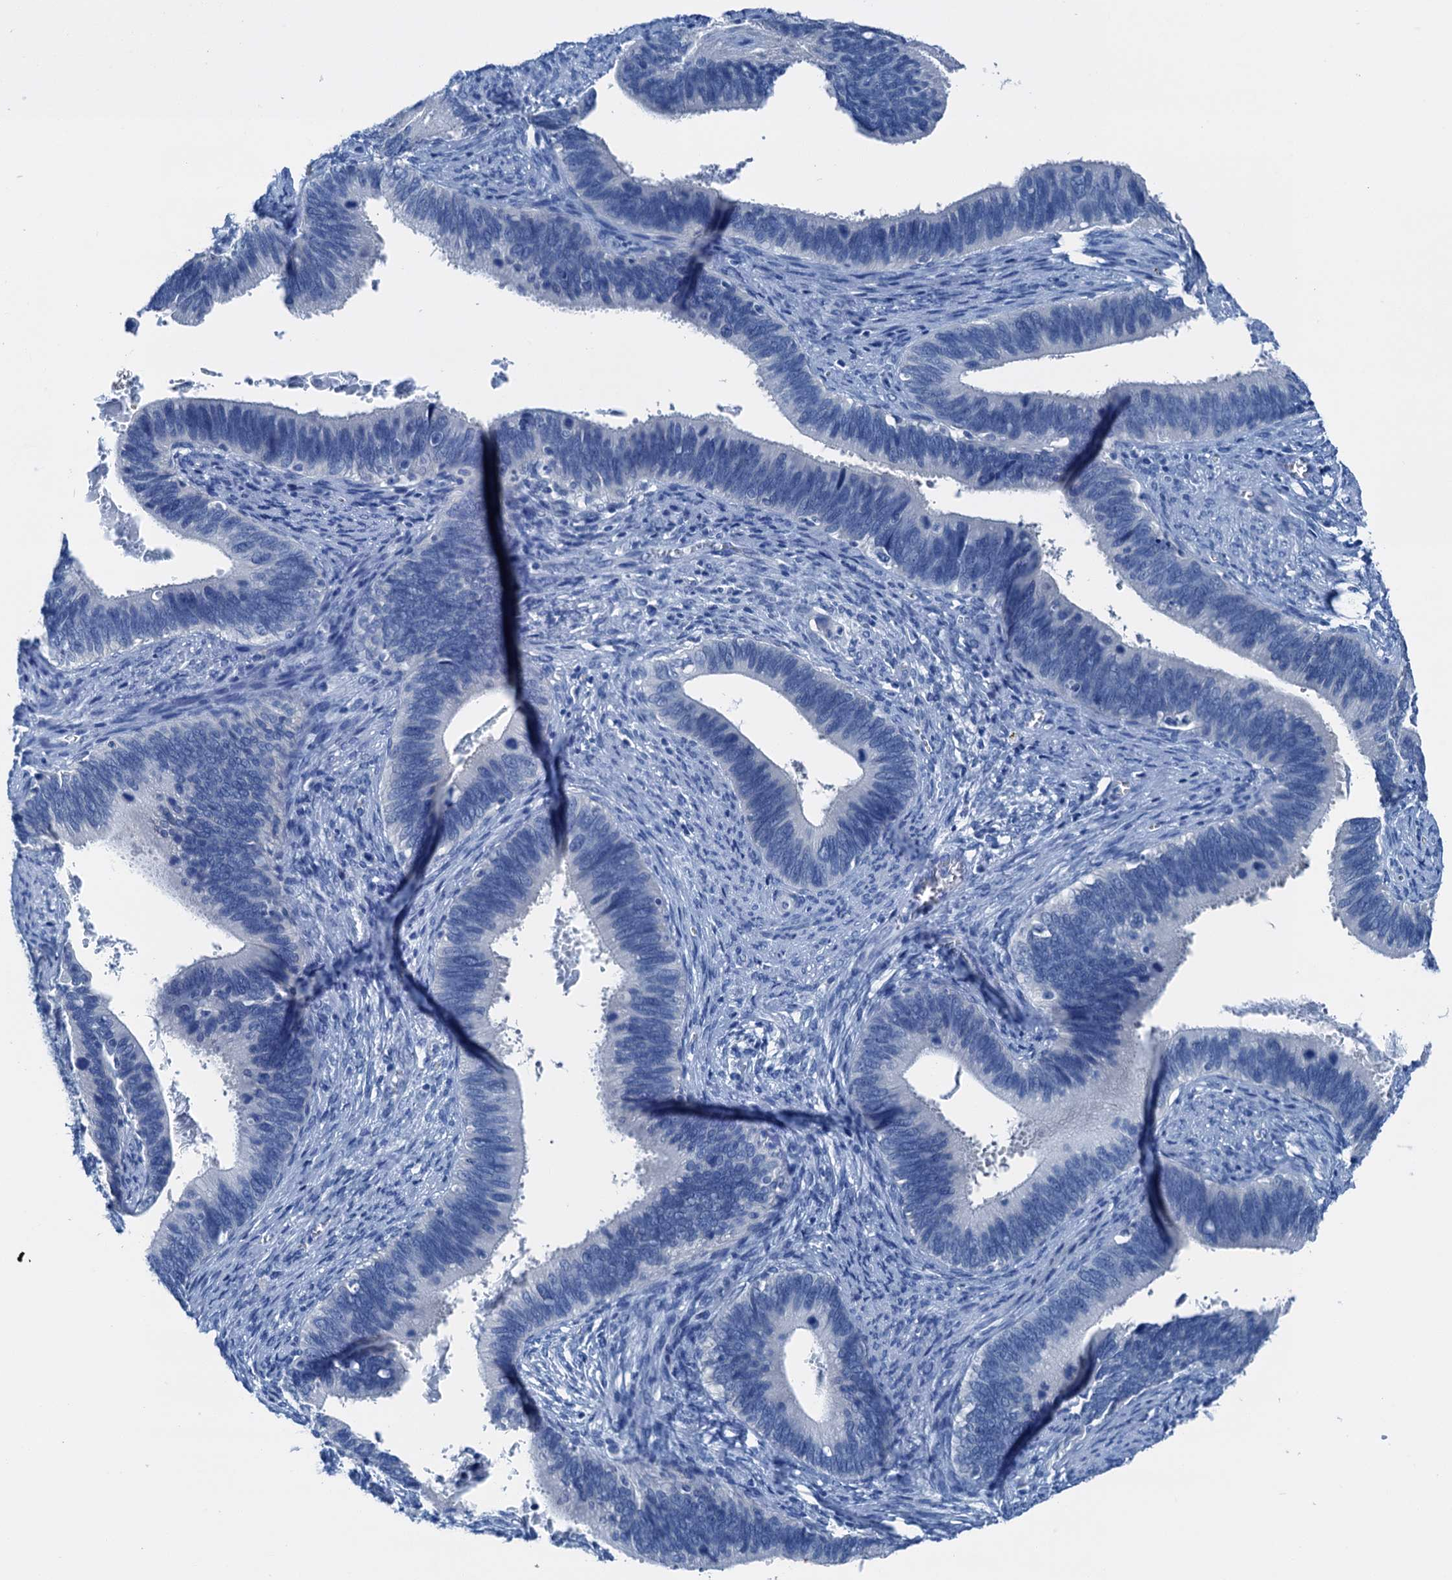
{"staining": {"intensity": "negative", "quantity": "none", "location": "none"}, "tissue": "cervical cancer", "cell_type": "Tumor cells", "image_type": "cancer", "snomed": [{"axis": "morphology", "description": "Adenocarcinoma, NOS"}, {"axis": "topography", "description": "Cervix"}], "caption": "A high-resolution photomicrograph shows IHC staining of adenocarcinoma (cervical), which exhibits no significant expression in tumor cells.", "gene": "CBLN3", "patient": {"sex": "female", "age": 42}}